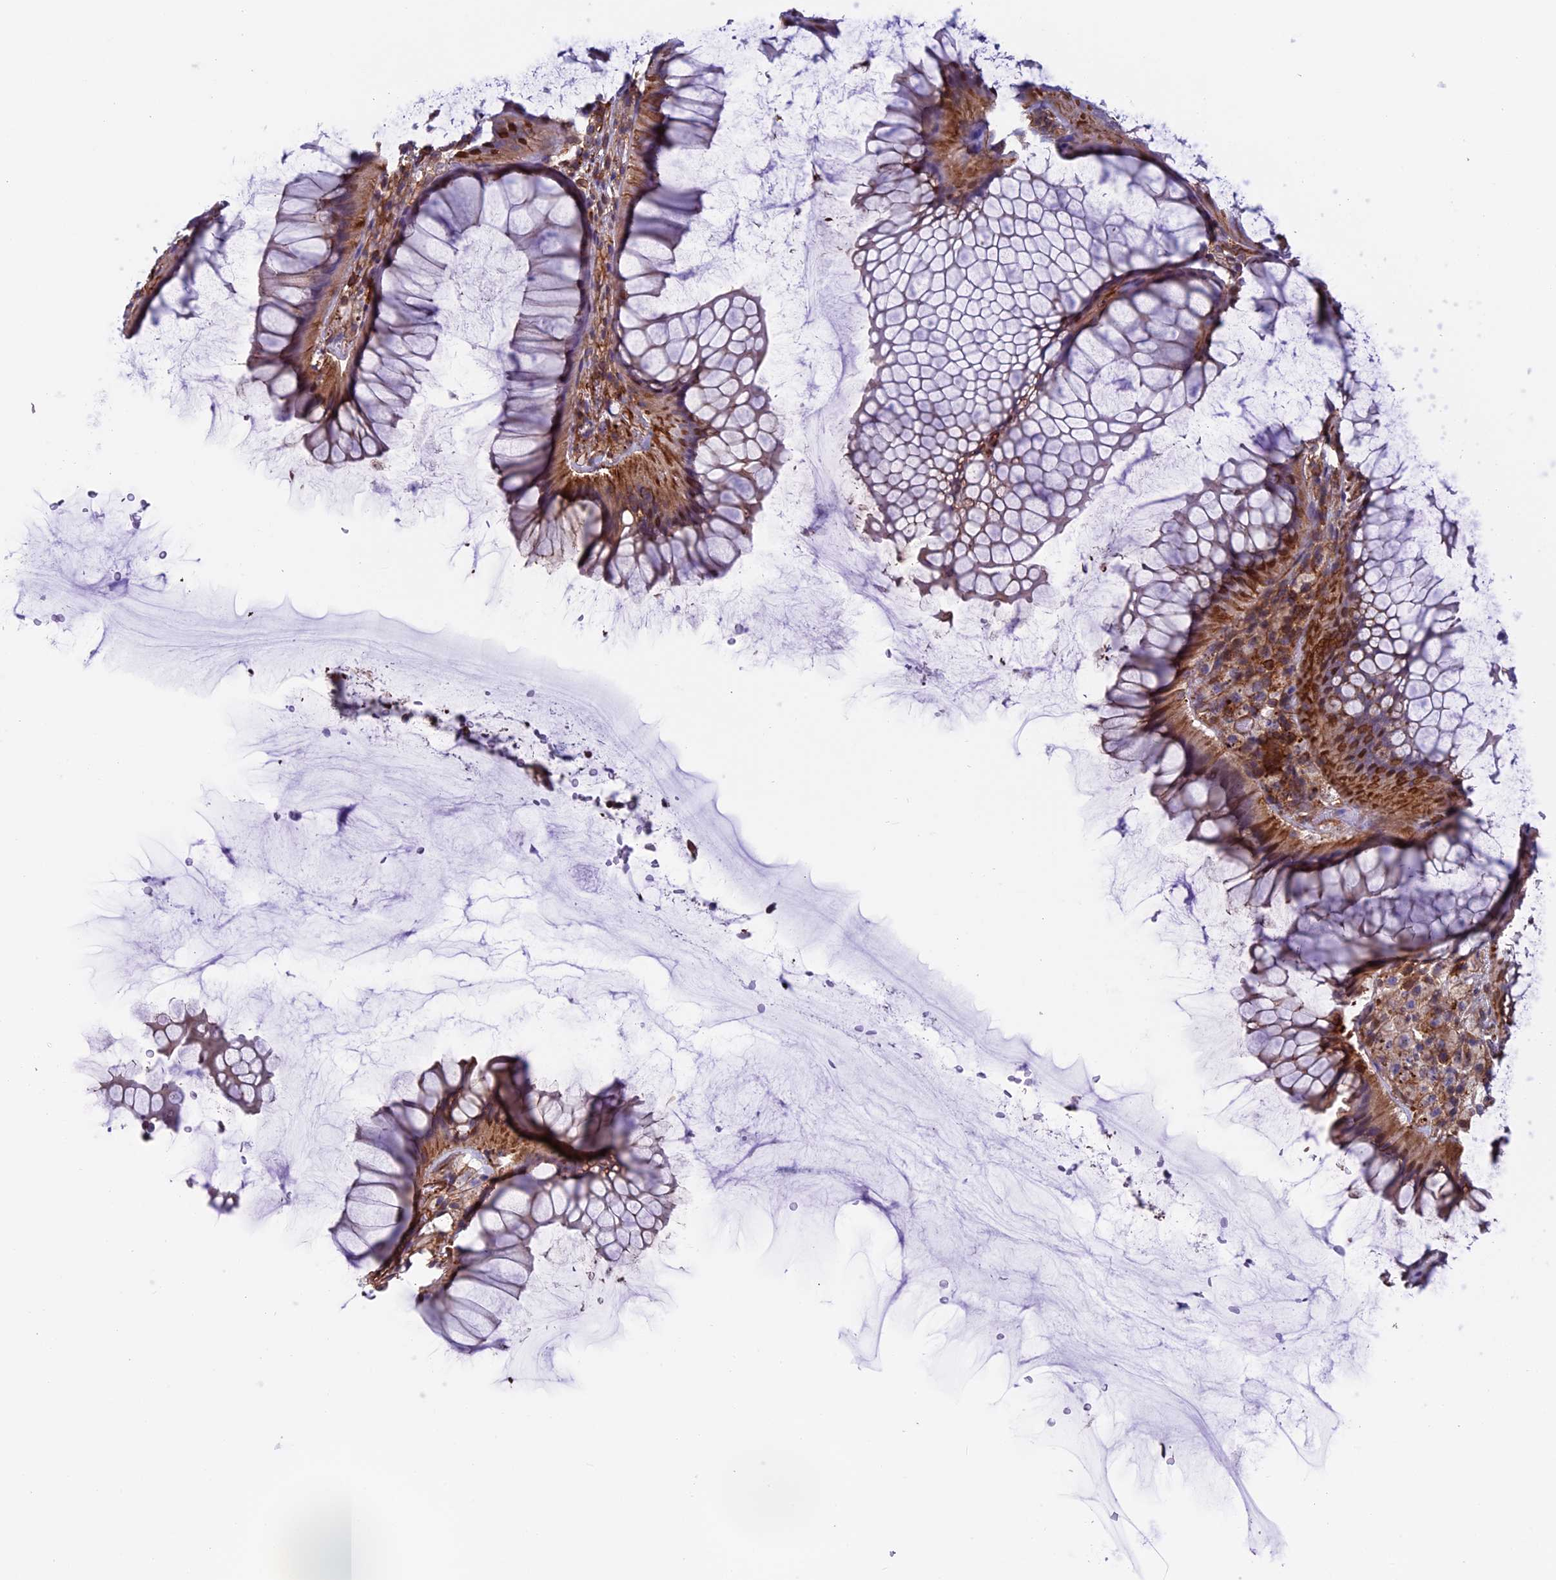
{"staining": {"intensity": "strong", "quantity": "25%-75%", "location": "cytoplasmic/membranous"}, "tissue": "colon", "cell_type": "Endothelial cells", "image_type": "normal", "snomed": [{"axis": "morphology", "description": "Normal tissue, NOS"}, {"axis": "topography", "description": "Colon"}], "caption": "A histopathology image showing strong cytoplasmic/membranous expression in approximately 25%-75% of endothelial cells in benign colon, as visualized by brown immunohistochemical staining.", "gene": "ANGPTL2", "patient": {"sex": "female", "age": 82}}